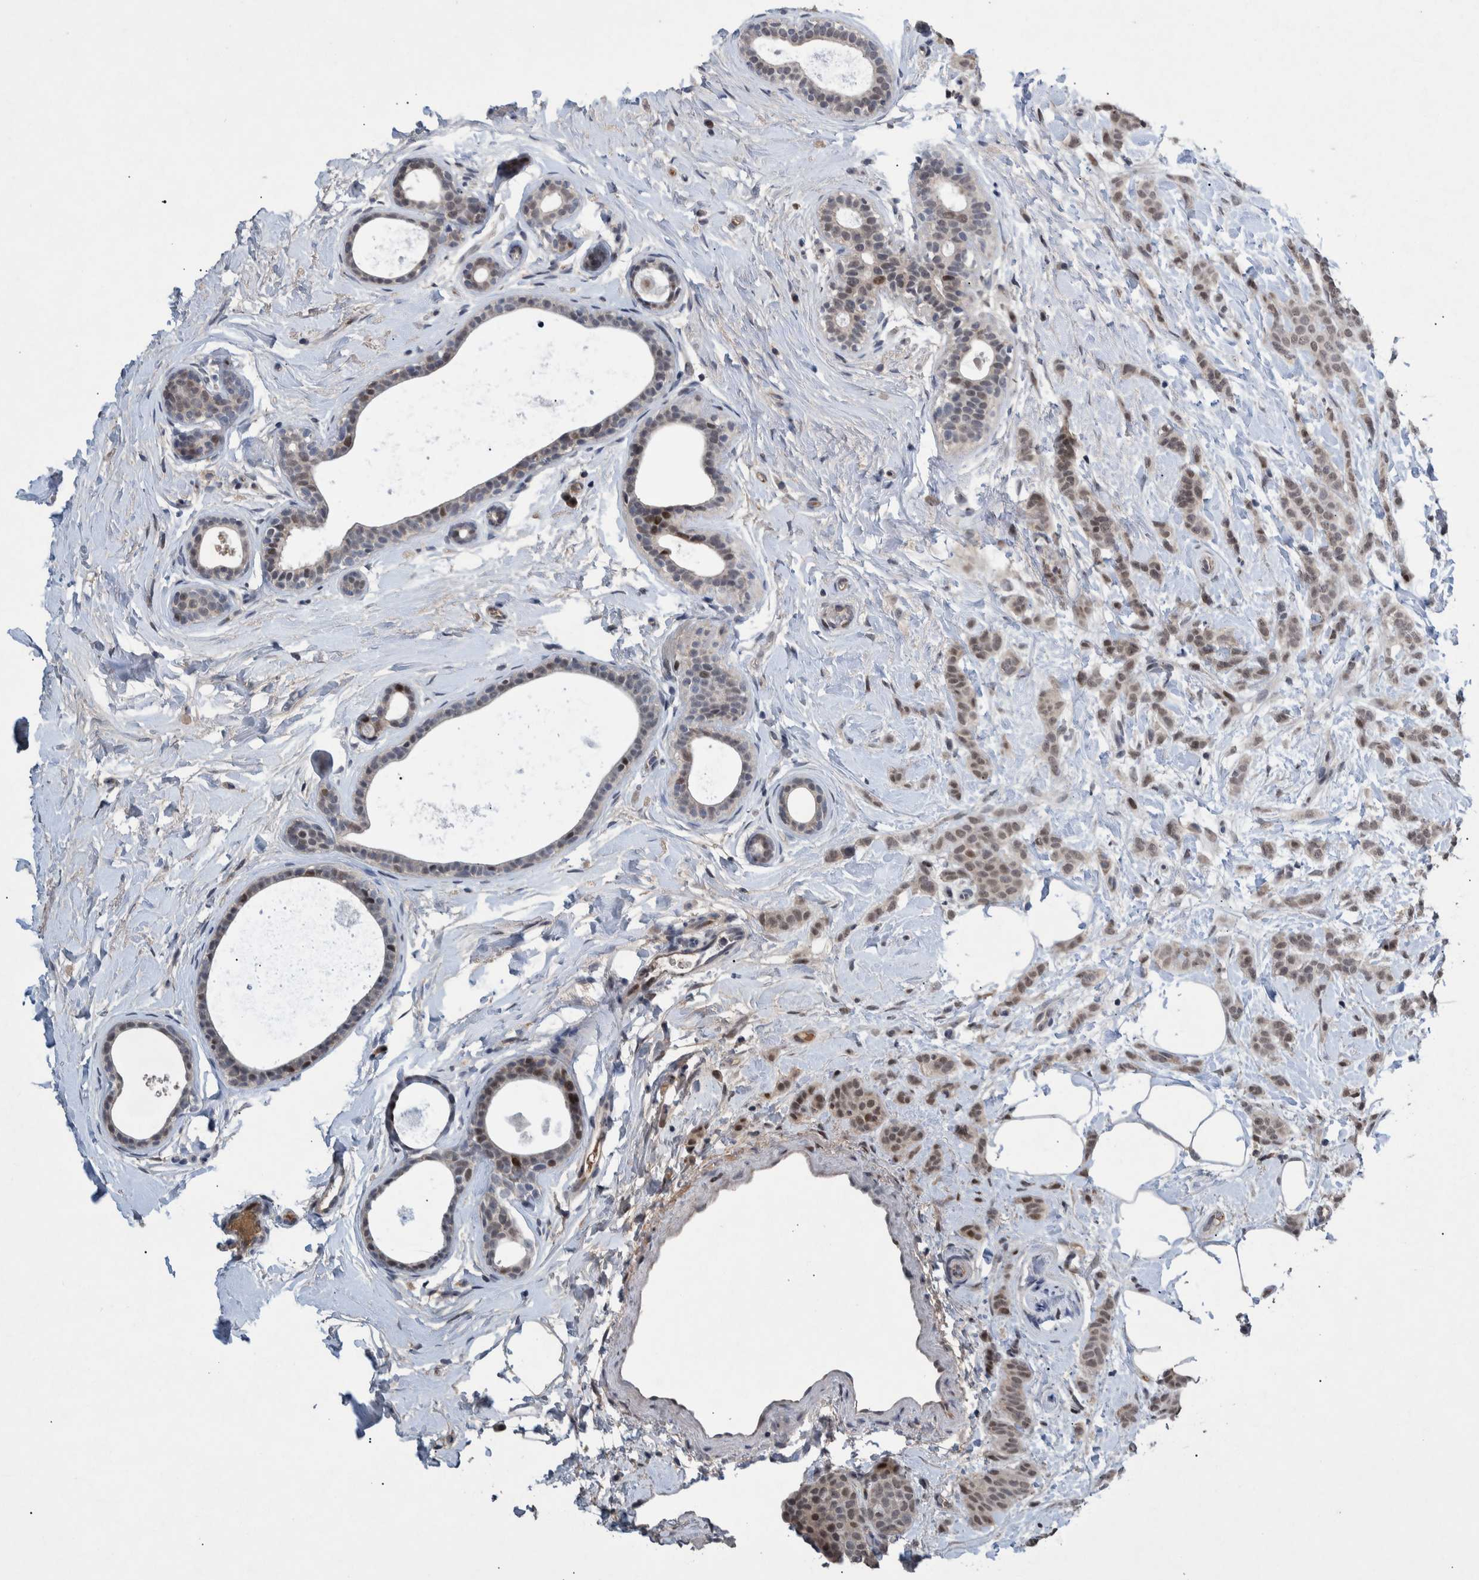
{"staining": {"intensity": "weak", "quantity": ">75%", "location": "nuclear"}, "tissue": "breast cancer", "cell_type": "Tumor cells", "image_type": "cancer", "snomed": [{"axis": "morphology", "description": "Lobular carcinoma, in situ"}, {"axis": "morphology", "description": "Lobular carcinoma"}, {"axis": "topography", "description": "Breast"}], "caption": "Immunohistochemical staining of breast cancer shows weak nuclear protein positivity in approximately >75% of tumor cells.", "gene": "ESRP1", "patient": {"sex": "female", "age": 41}}